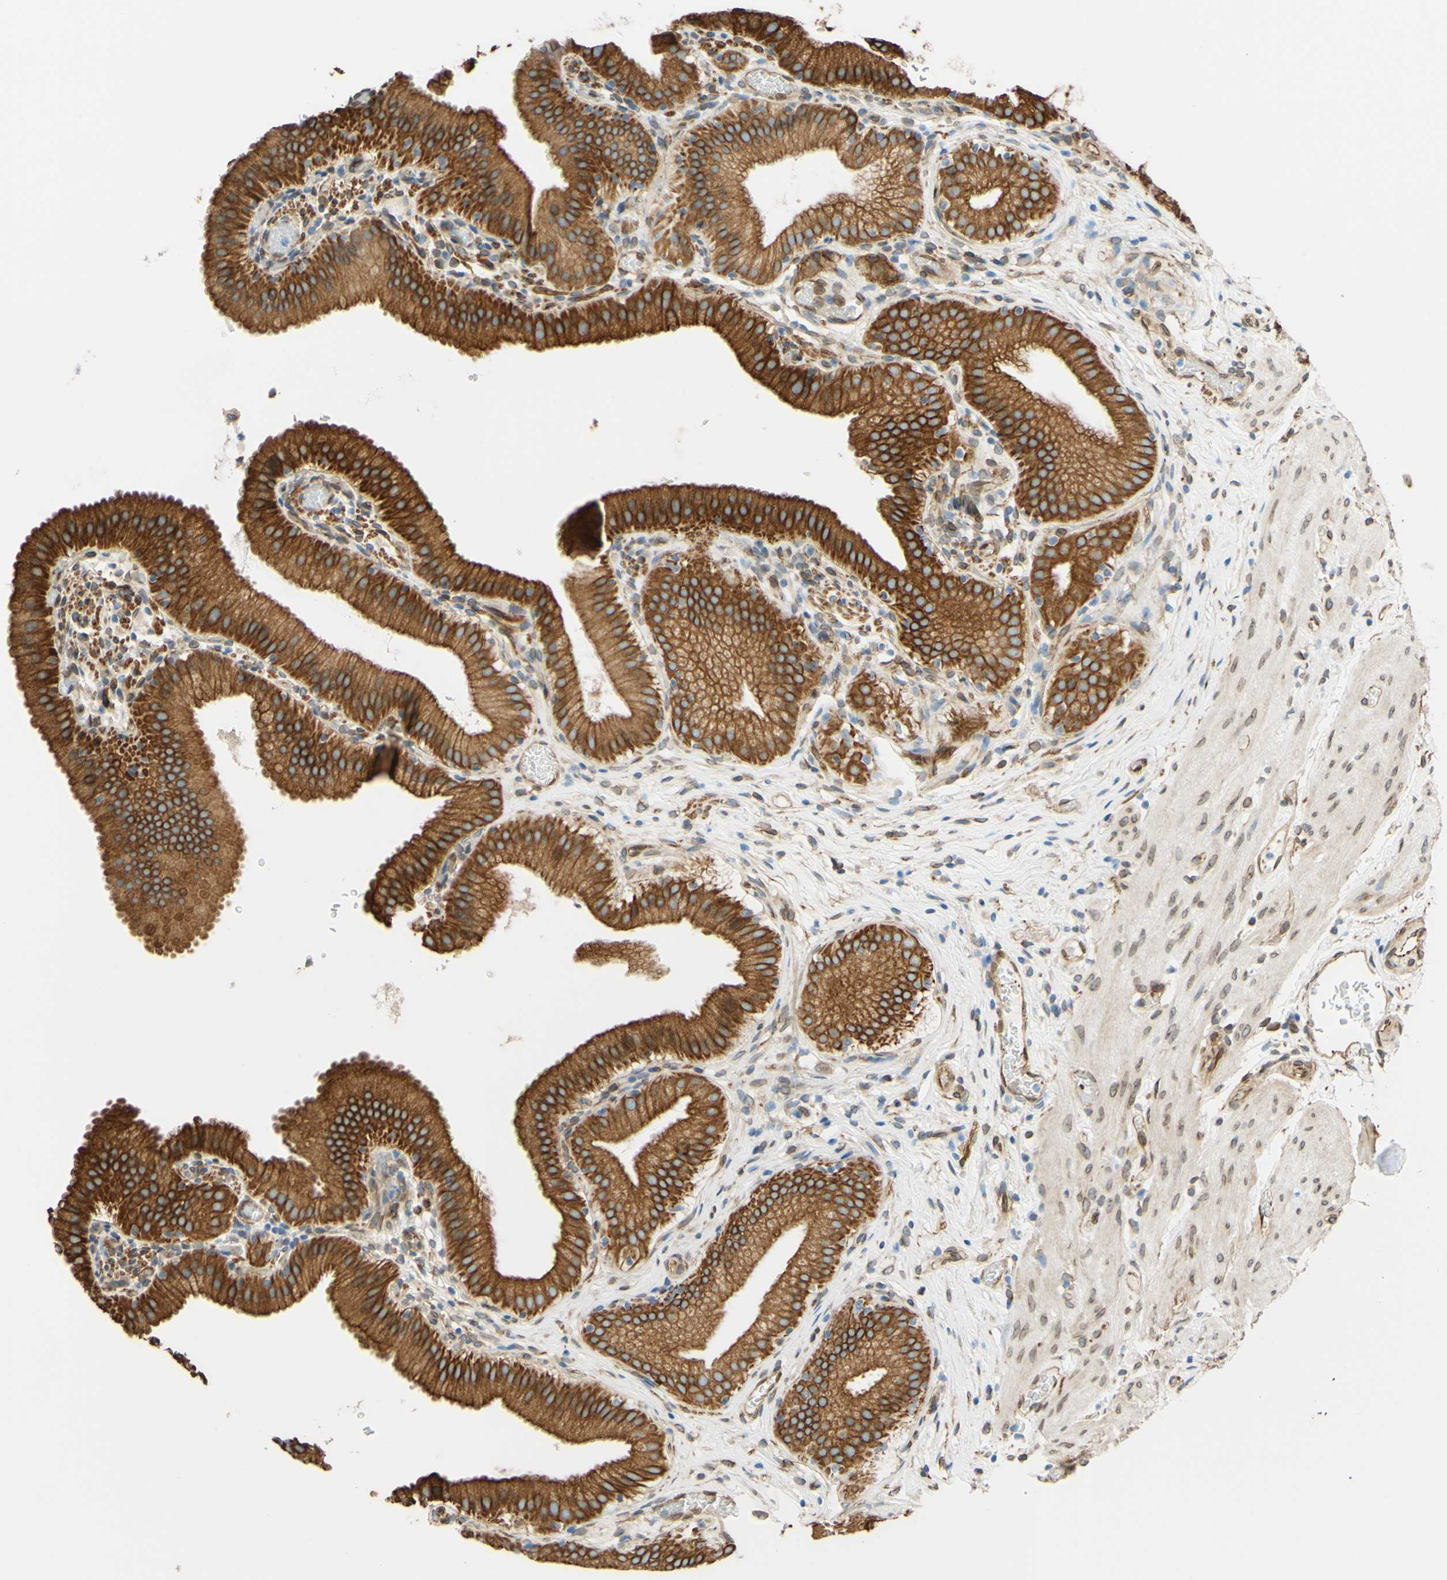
{"staining": {"intensity": "moderate", "quantity": ">75%", "location": "cytoplasmic/membranous,nuclear"}, "tissue": "gallbladder", "cell_type": "Glandular cells", "image_type": "normal", "snomed": [{"axis": "morphology", "description": "Normal tissue, NOS"}, {"axis": "topography", "description": "Gallbladder"}], "caption": "Glandular cells display moderate cytoplasmic/membranous,nuclear staining in approximately >75% of cells in normal gallbladder. The staining was performed using DAB, with brown indicating positive protein expression. Nuclei are stained blue with hematoxylin.", "gene": "ENDOD1", "patient": {"sex": "male", "age": 54}}